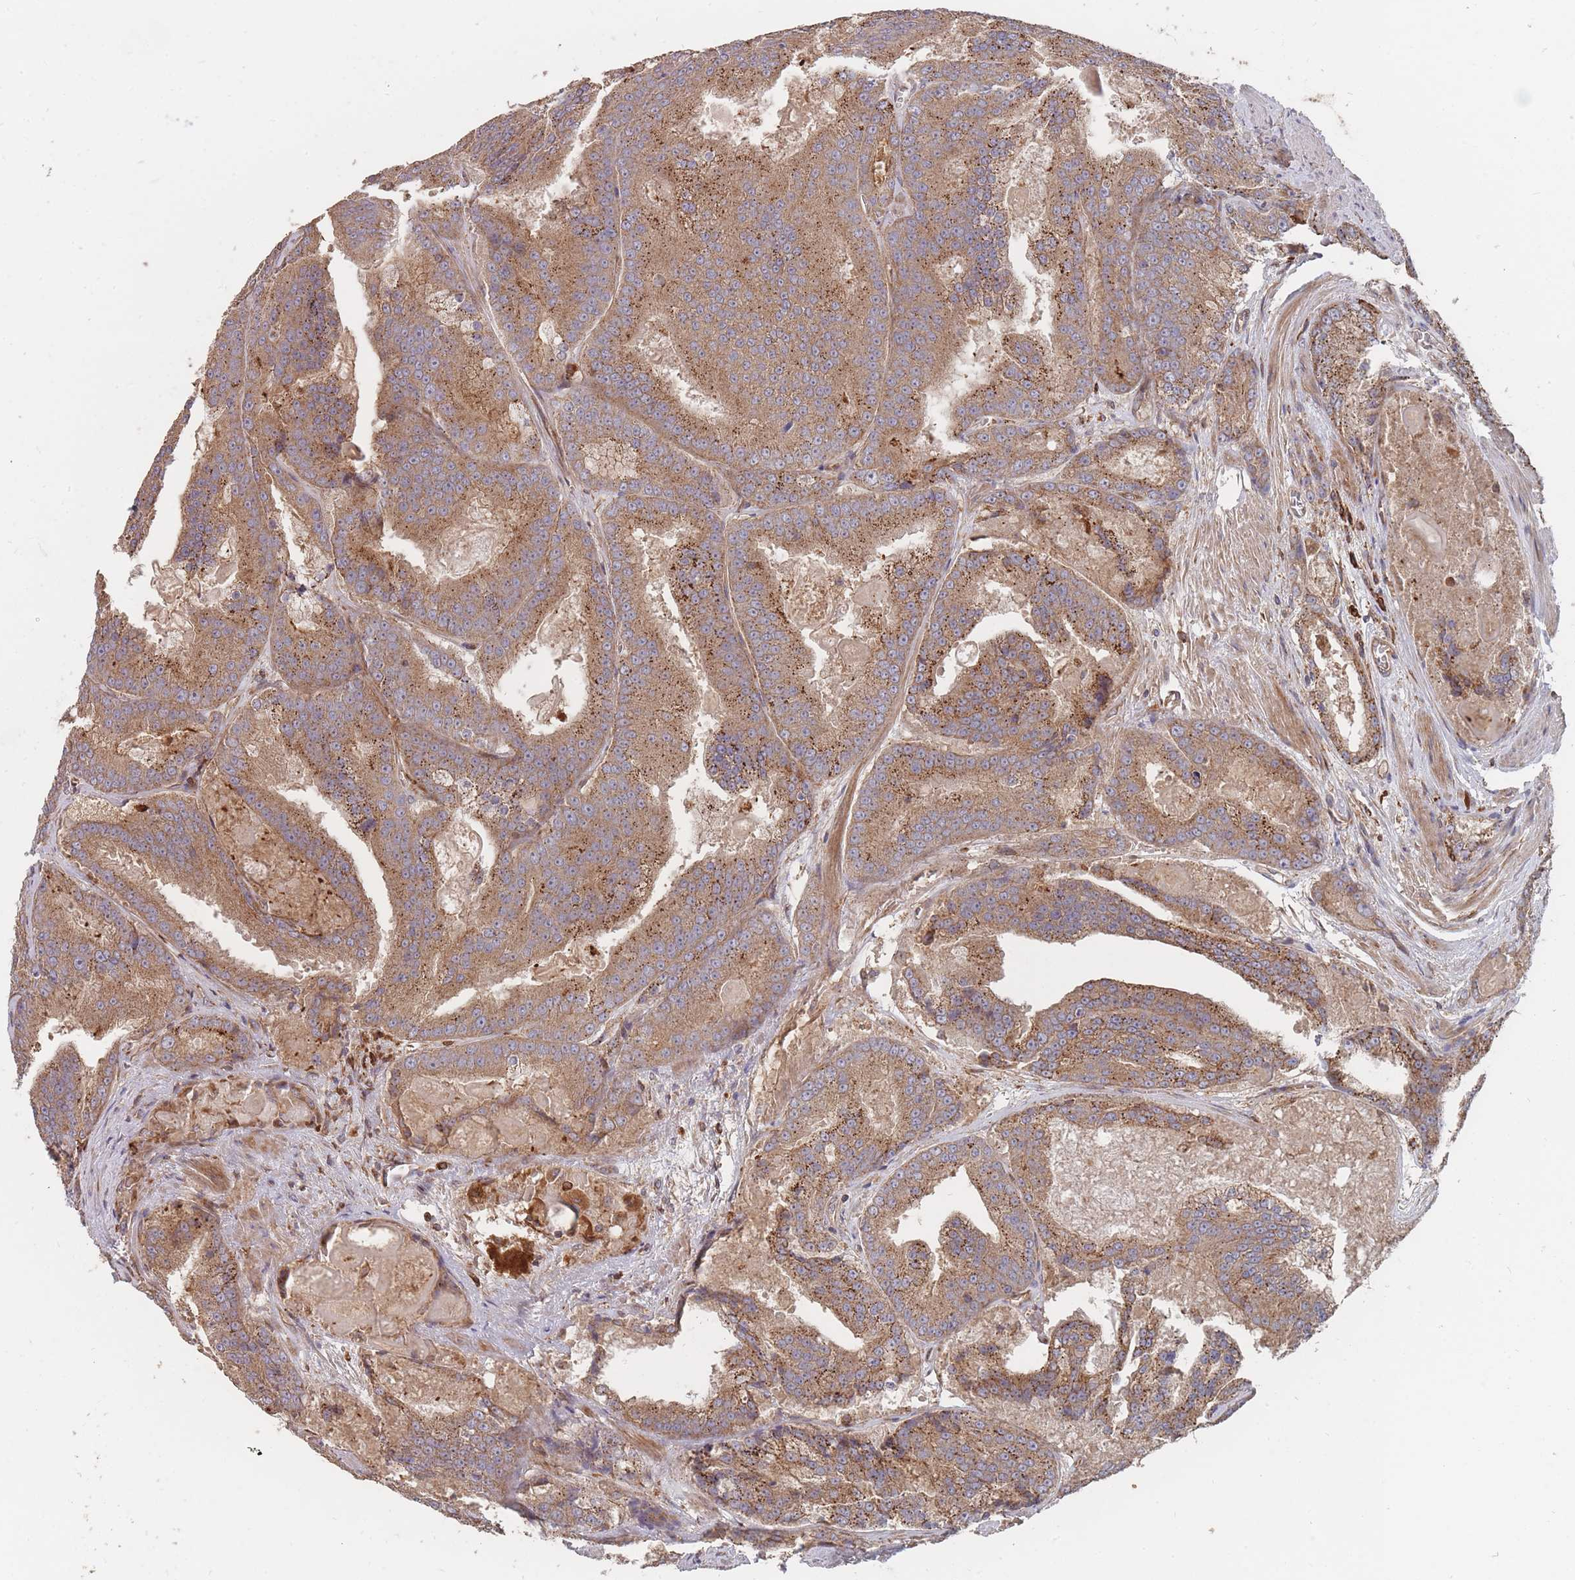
{"staining": {"intensity": "moderate", "quantity": ">75%", "location": "cytoplasmic/membranous"}, "tissue": "prostate cancer", "cell_type": "Tumor cells", "image_type": "cancer", "snomed": [{"axis": "morphology", "description": "Adenocarcinoma, High grade"}, {"axis": "topography", "description": "Prostate"}], "caption": "This micrograph demonstrates immunohistochemistry staining of prostate cancer (adenocarcinoma (high-grade)), with medium moderate cytoplasmic/membranous staining in approximately >75% of tumor cells.", "gene": "THSD7B", "patient": {"sex": "male", "age": 61}}